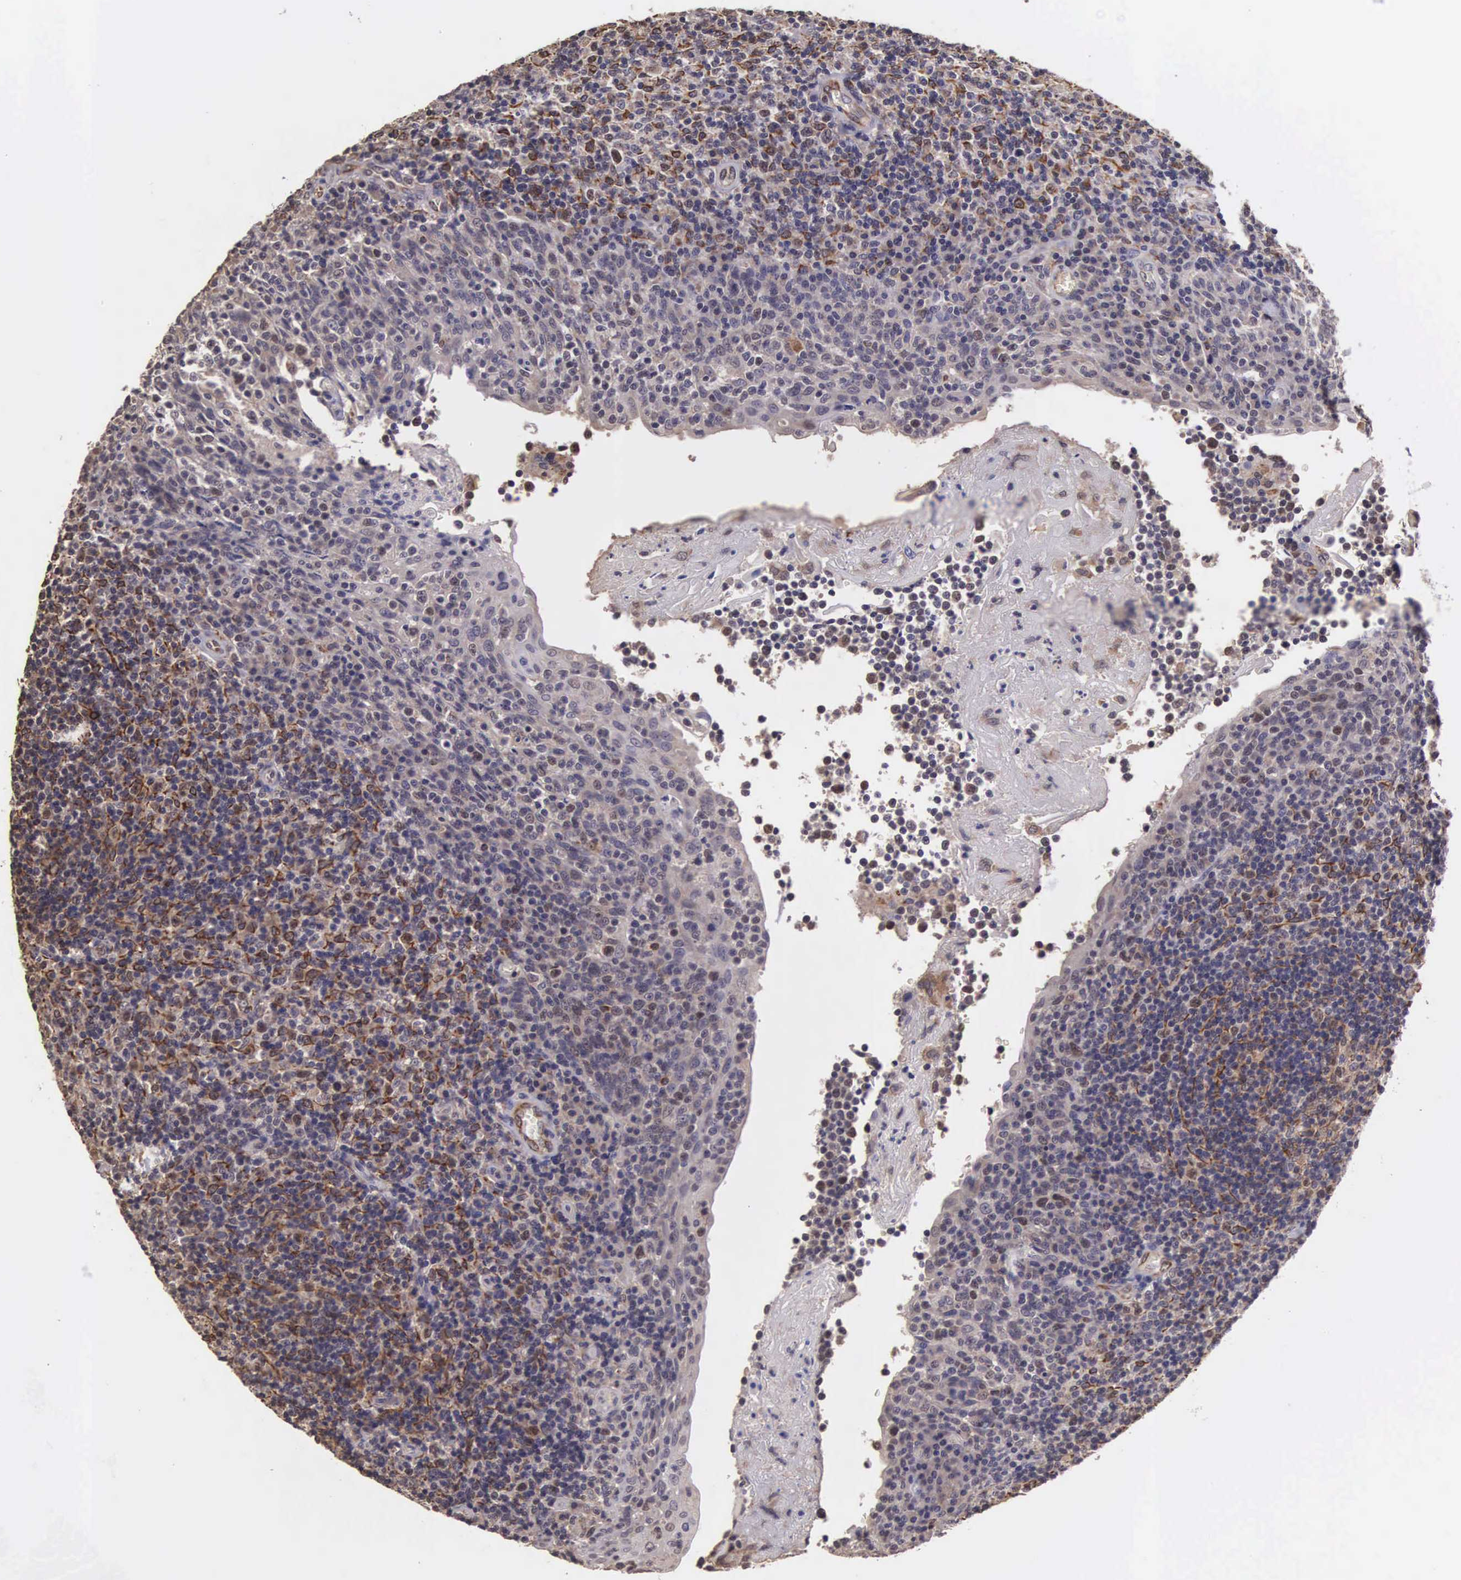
{"staining": {"intensity": "moderate", "quantity": "25%-75%", "location": "cytoplasmic/membranous,nuclear"}, "tissue": "tonsil", "cell_type": "Germinal center cells", "image_type": "normal", "snomed": [{"axis": "morphology", "description": "Normal tissue, NOS"}, {"axis": "topography", "description": "Tonsil"}], "caption": "Approximately 25%-75% of germinal center cells in unremarkable human tonsil reveal moderate cytoplasmic/membranous,nuclear protein staining as visualized by brown immunohistochemical staining.", "gene": "CDC45", "patient": {"sex": "female", "age": 3}}